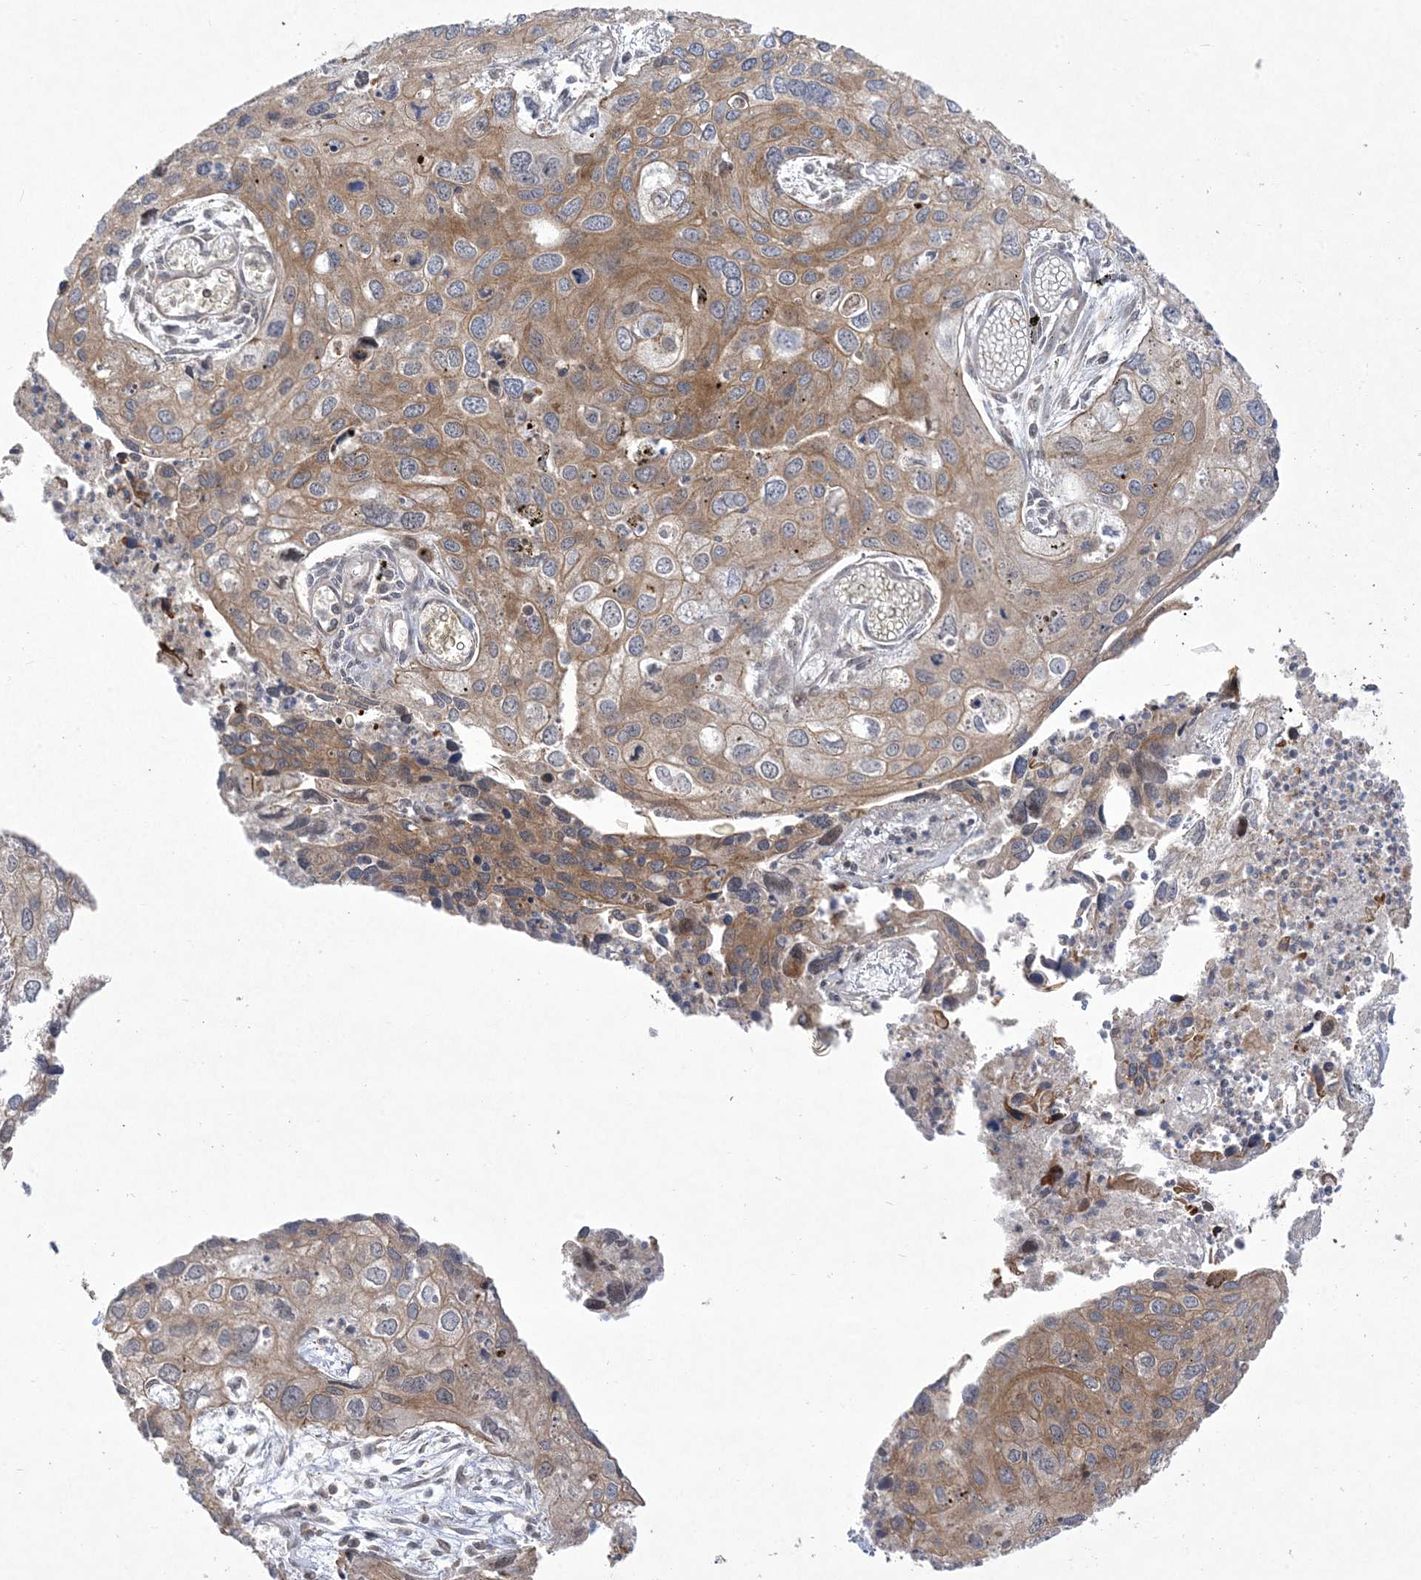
{"staining": {"intensity": "strong", "quantity": ">75%", "location": "cytoplasmic/membranous"}, "tissue": "cervical cancer", "cell_type": "Tumor cells", "image_type": "cancer", "snomed": [{"axis": "morphology", "description": "Squamous cell carcinoma, NOS"}, {"axis": "topography", "description": "Cervix"}], "caption": "Immunohistochemistry of cervical cancer (squamous cell carcinoma) demonstrates high levels of strong cytoplasmic/membranous positivity in about >75% of tumor cells. (Brightfield microscopy of DAB IHC at high magnification).", "gene": "SOGA3", "patient": {"sex": "female", "age": 55}}